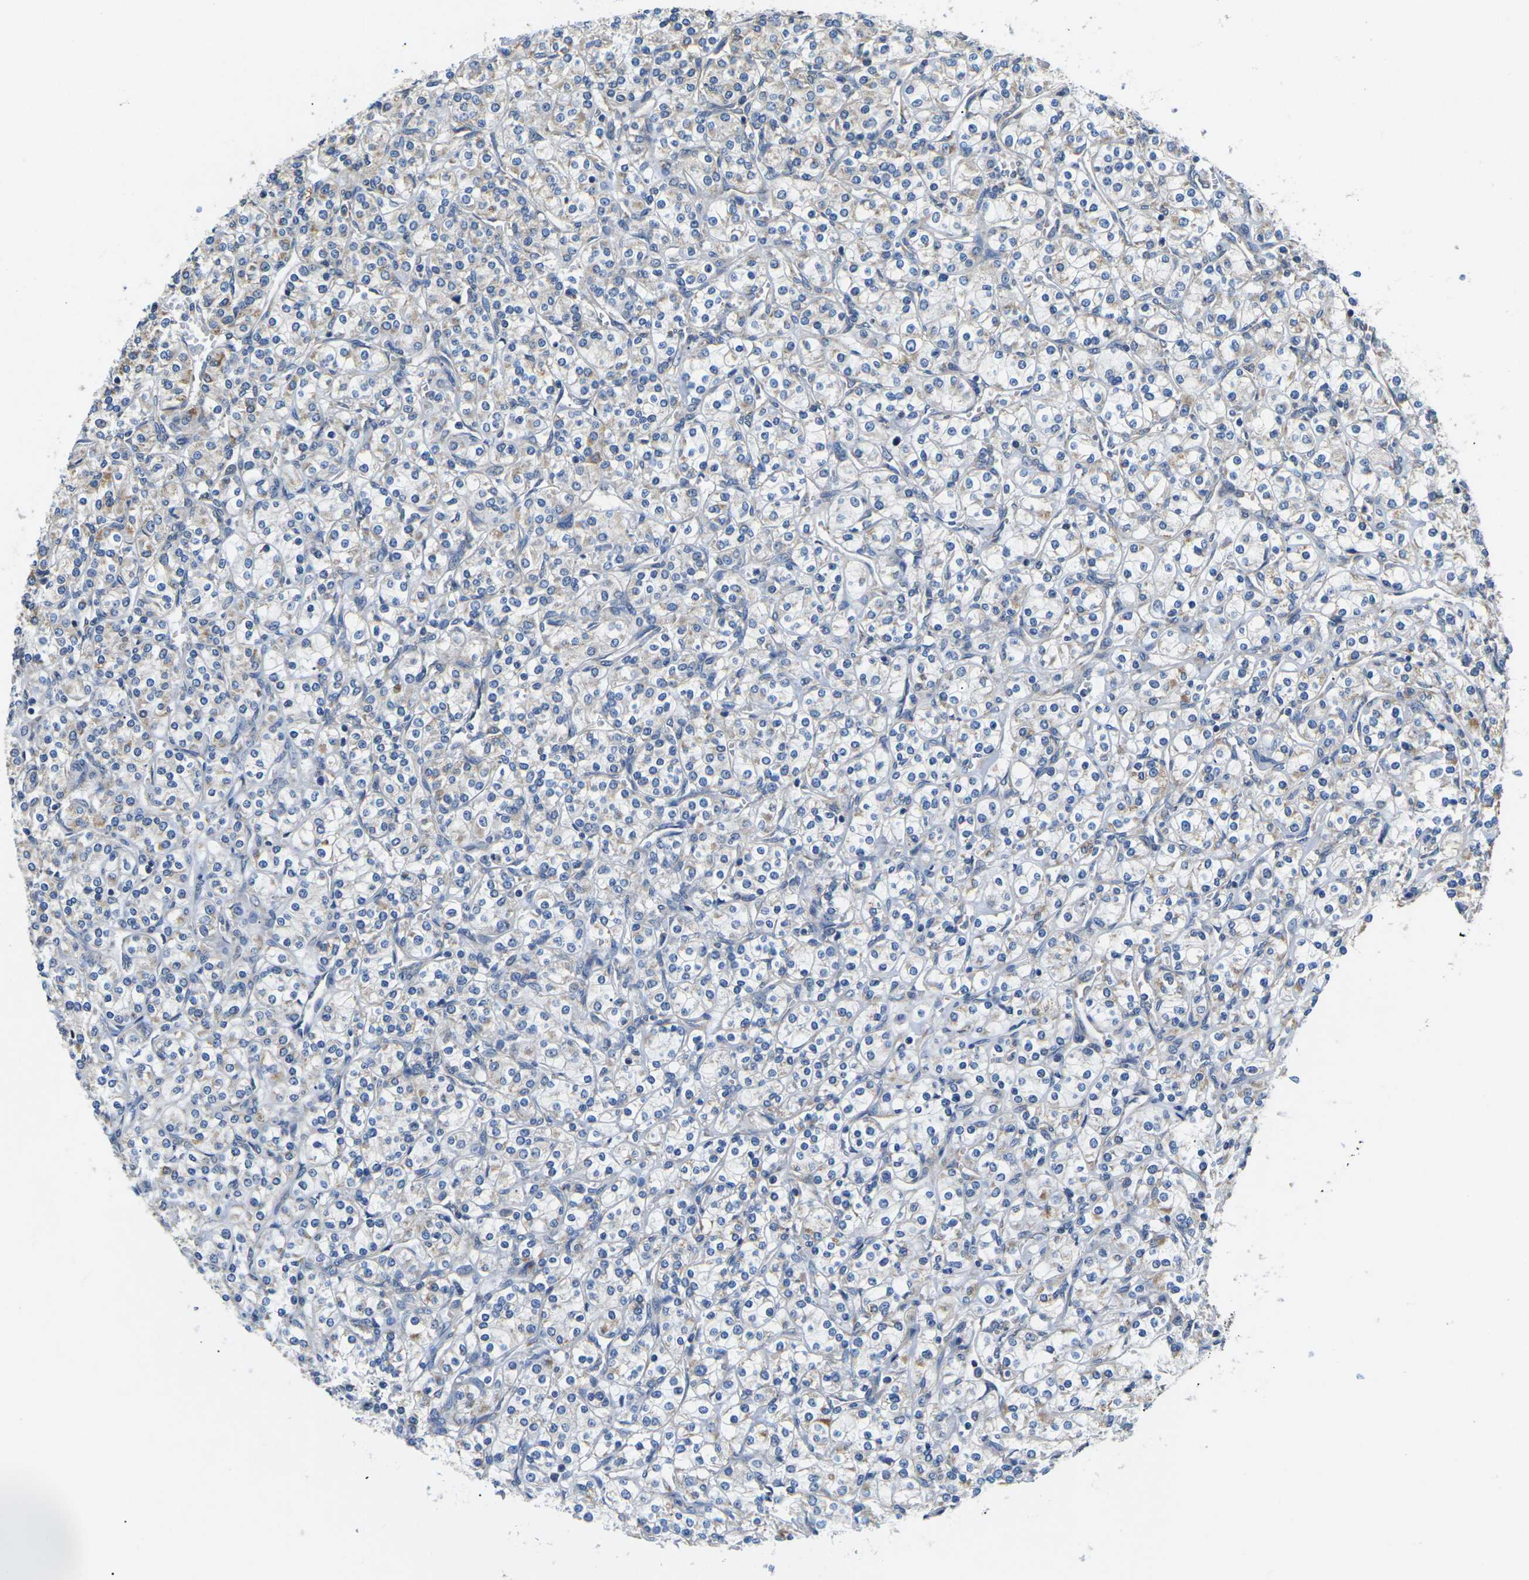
{"staining": {"intensity": "negative", "quantity": "none", "location": "none"}, "tissue": "renal cancer", "cell_type": "Tumor cells", "image_type": "cancer", "snomed": [{"axis": "morphology", "description": "Adenocarcinoma, NOS"}, {"axis": "topography", "description": "Kidney"}], "caption": "Immunohistochemical staining of human renal cancer exhibits no significant positivity in tumor cells.", "gene": "TMEFF2", "patient": {"sex": "male", "age": 77}}